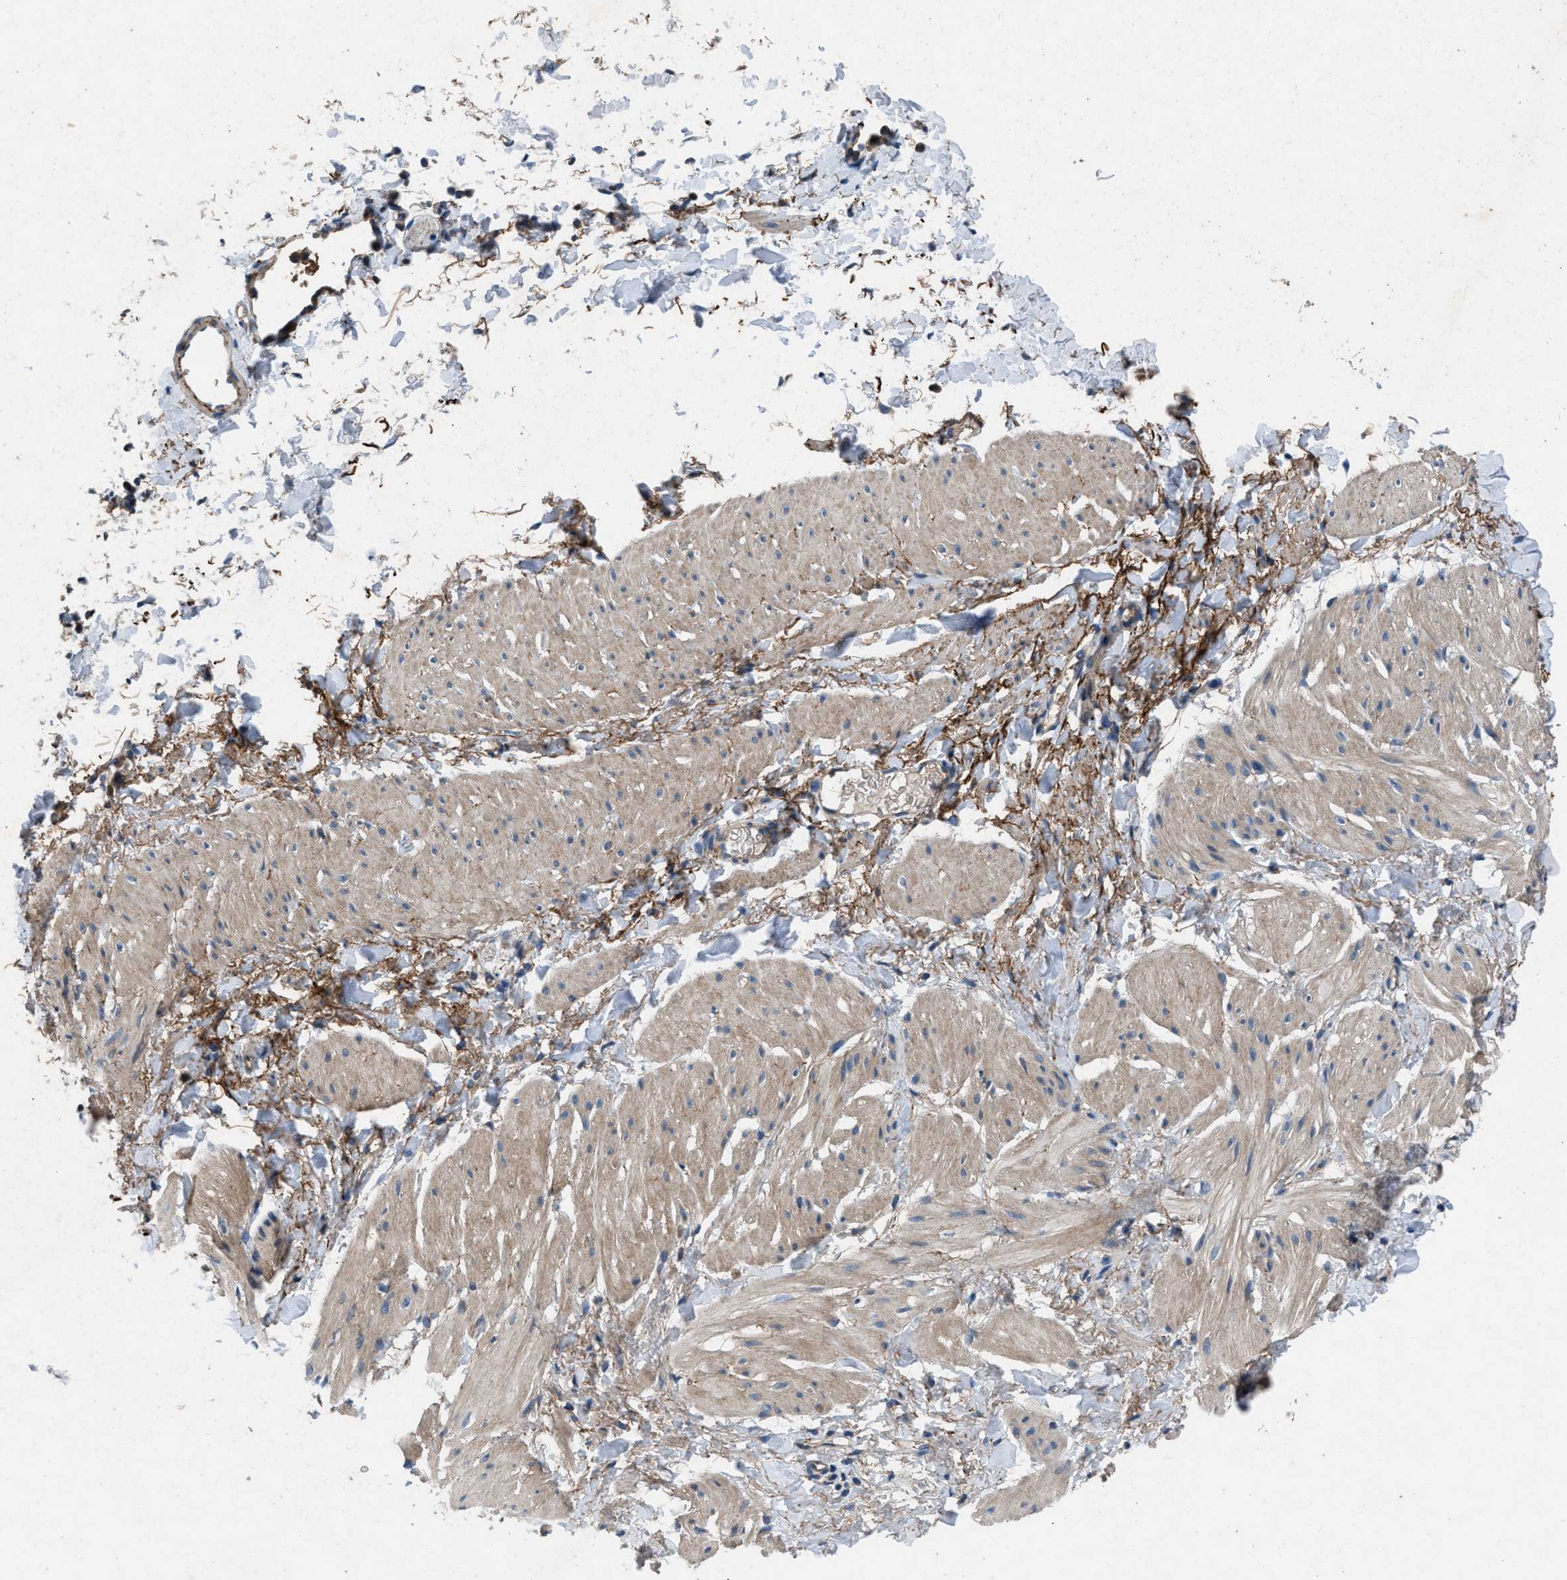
{"staining": {"intensity": "weak", "quantity": ">75%", "location": "cytoplasmic/membranous"}, "tissue": "smooth muscle", "cell_type": "Smooth muscle cells", "image_type": "normal", "snomed": [{"axis": "morphology", "description": "Normal tissue, NOS"}, {"axis": "topography", "description": "Smooth muscle"}], "caption": "An IHC image of normal tissue is shown. Protein staining in brown highlights weak cytoplasmic/membranous positivity in smooth muscle within smooth muscle cells.", "gene": "USP25", "patient": {"sex": "male", "age": 16}}